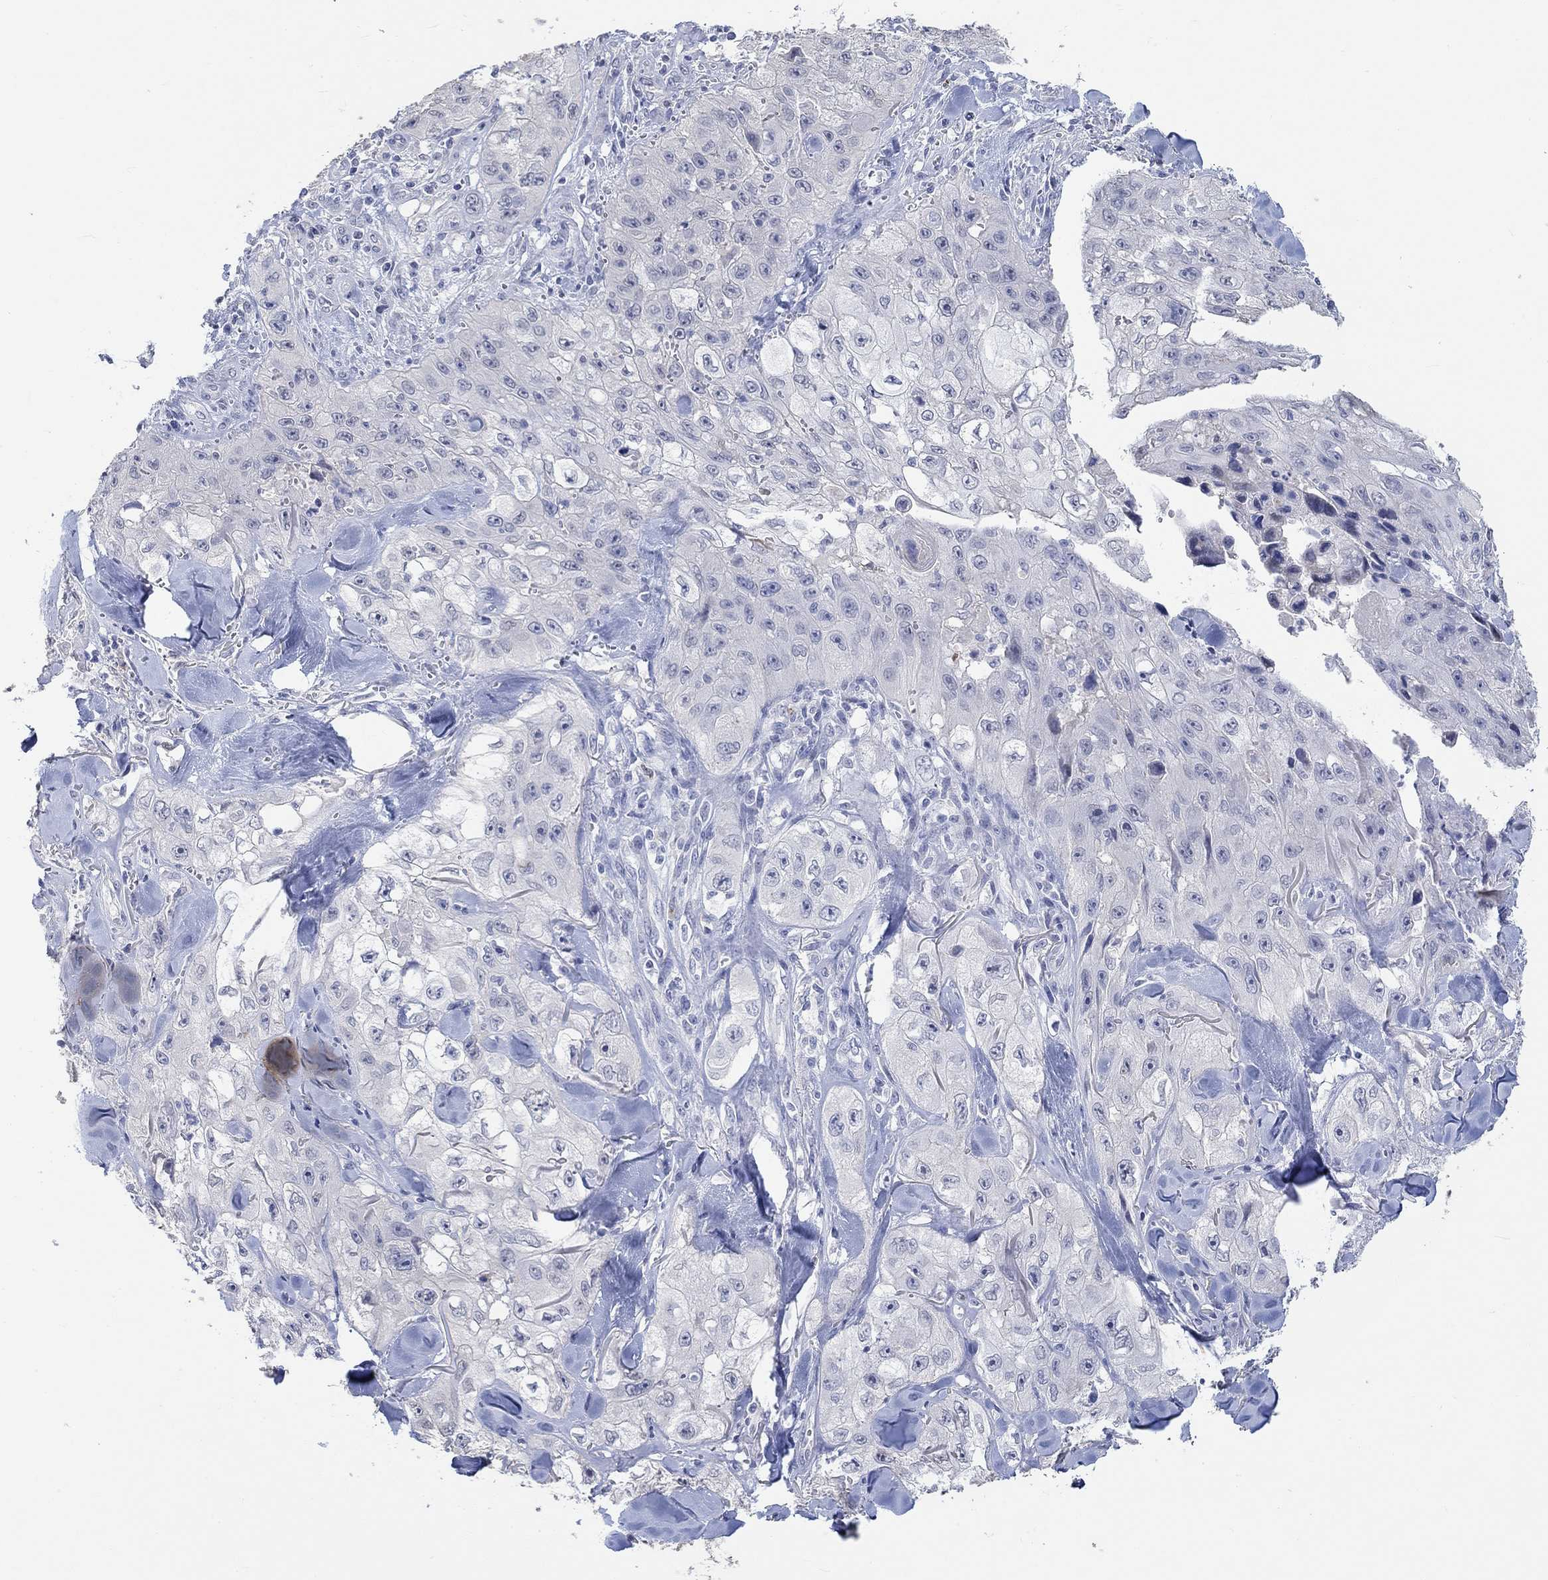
{"staining": {"intensity": "negative", "quantity": "none", "location": "none"}, "tissue": "skin cancer", "cell_type": "Tumor cells", "image_type": "cancer", "snomed": [{"axis": "morphology", "description": "Squamous cell carcinoma, NOS"}, {"axis": "topography", "description": "Skin"}, {"axis": "topography", "description": "Subcutis"}], "caption": "There is no significant positivity in tumor cells of skin squamous cell carcinoma.", "gene": "PNMA5", "patient": {"sex": "male", "age": 73}}